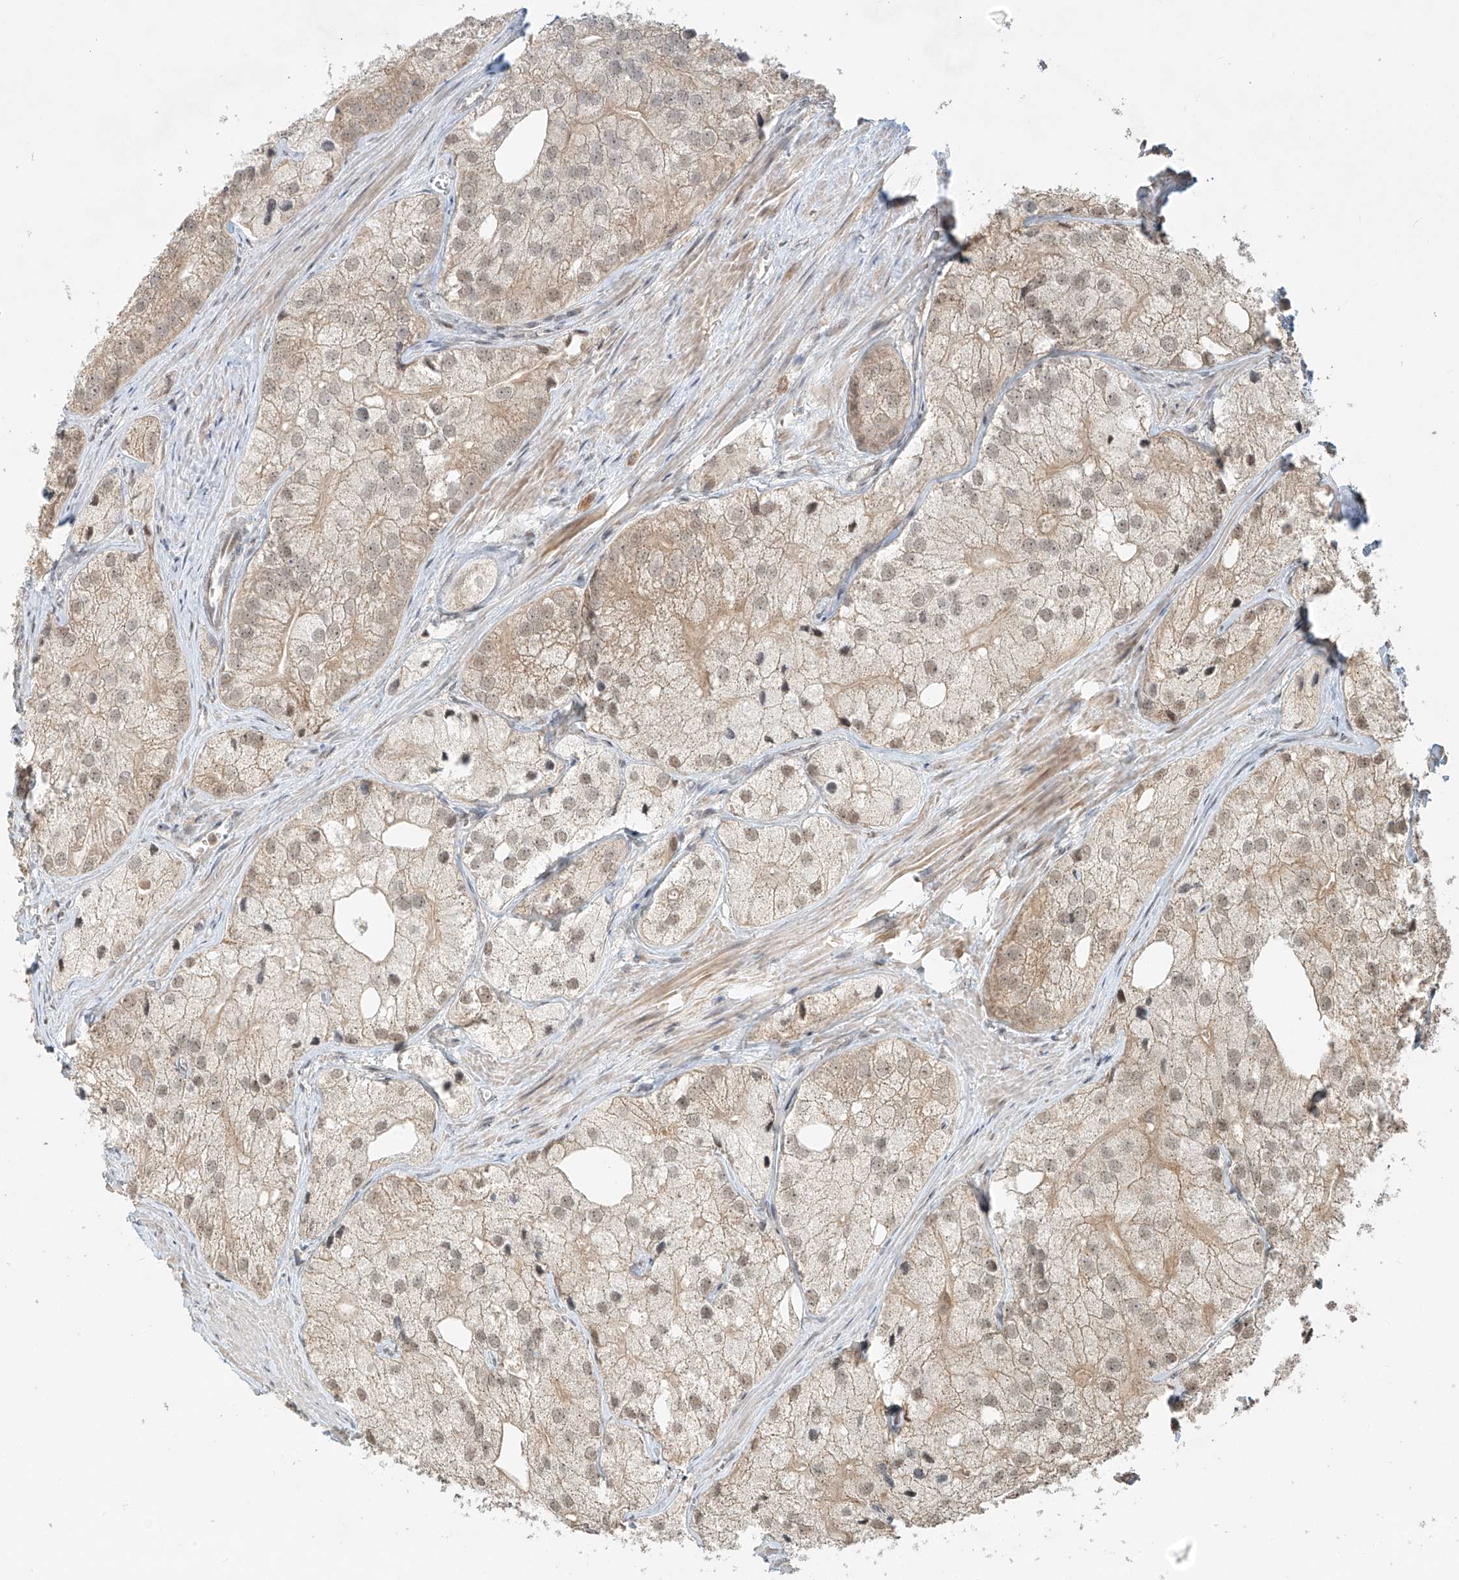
{"staining": {"intensity": "weak", "quantity": "25%-75%", "location": "cytoplasmic/membranous"}, "tissue": "prostate cancer", "cell_type": "Tumor cells", "image_type": "cancer", "snomed": [{"axis": "morphology", "description": "Adenocarcinoma, Low grade"}, {"axis": "topography", "description": "Prostate"}], "caption": "DAB (3,3'-diaminobenzidine) immunohistochemical staining of adenocarcinoma (low-grade) (prostate) shows weak cytoplasmic/membranous protein staining in approximately 25%-75% of tumor cells.", "gene": "SYTL3", "patient": {"sex": "male", "age": 69}}